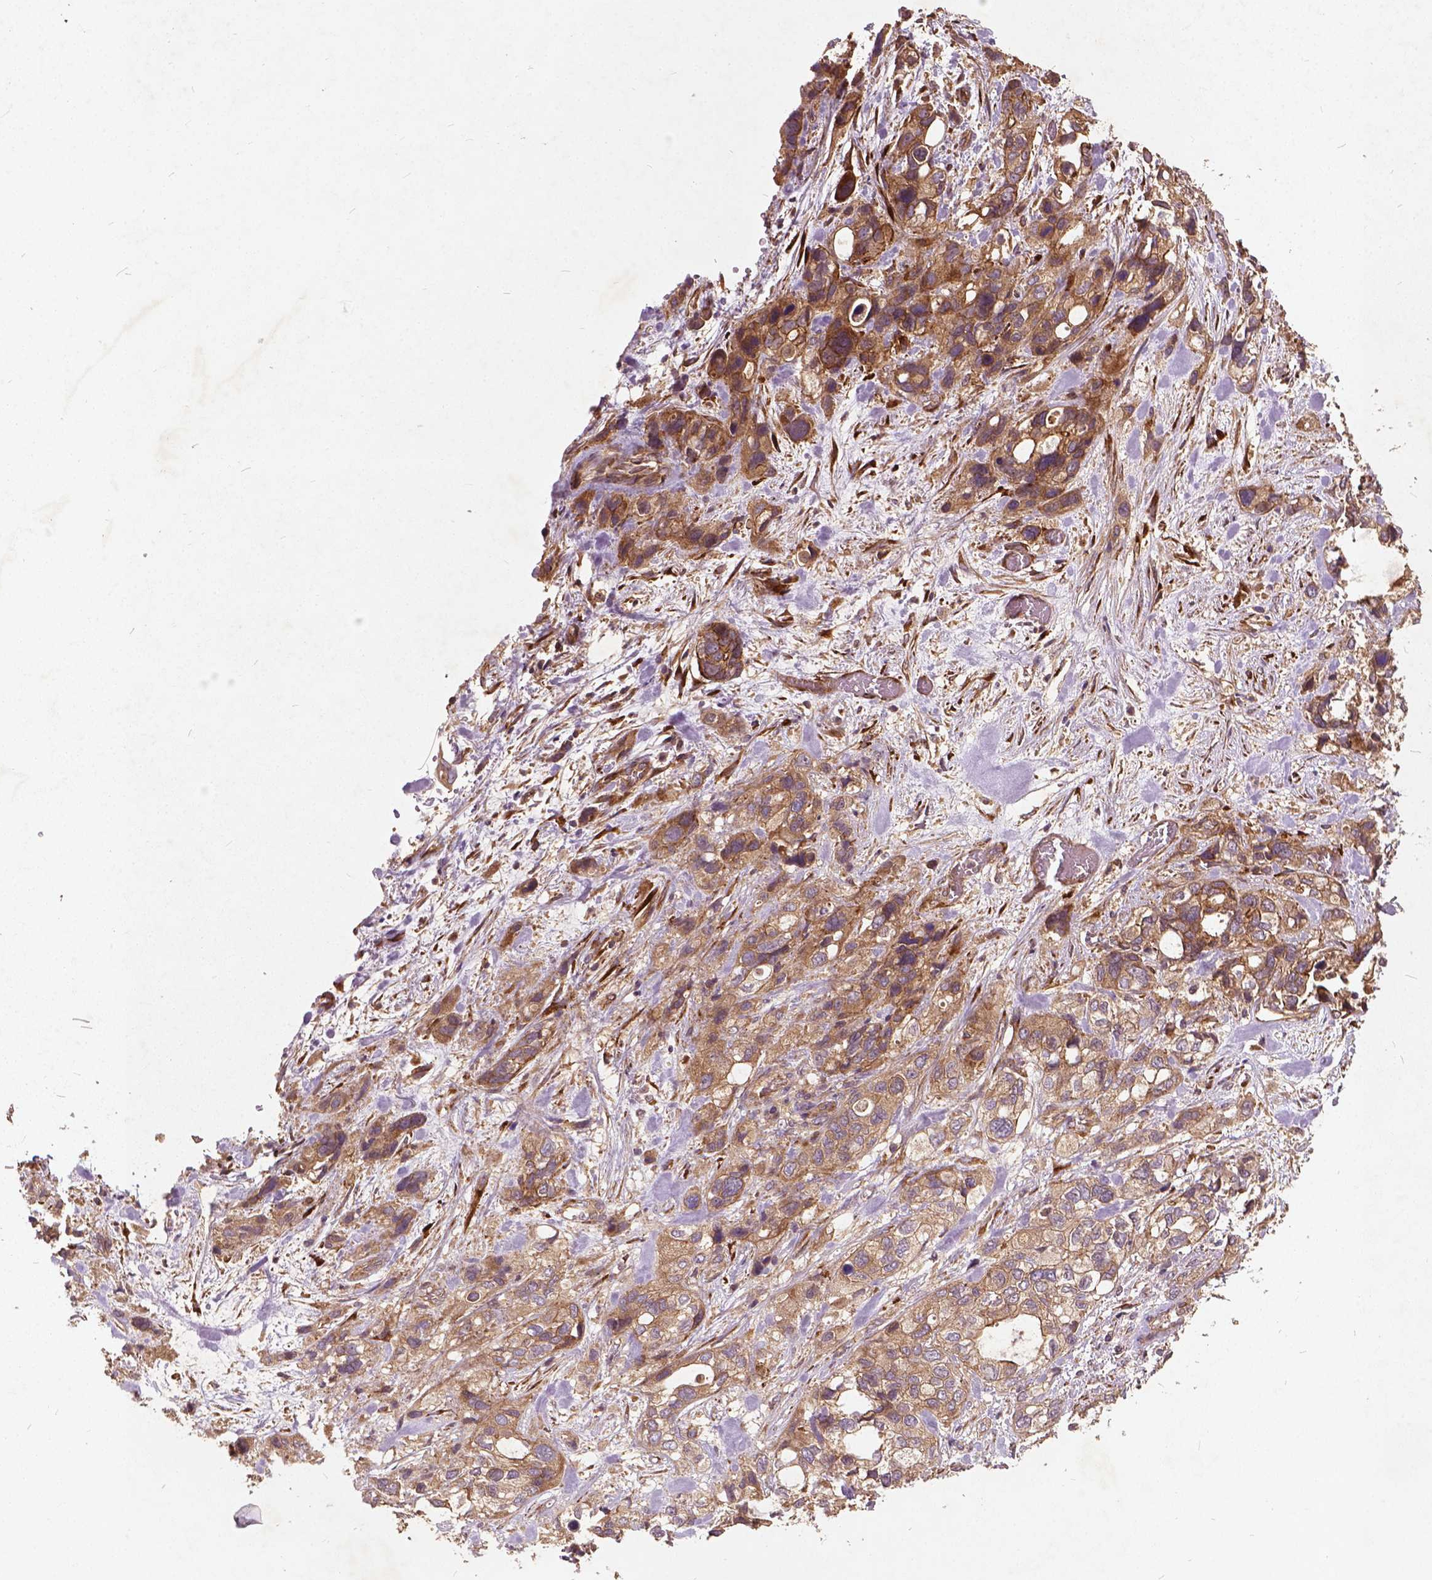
{"staining": {"intensity": "moderate", "quantity": ">75%", "location": "cytoplasmic/membranous"}, "tissue": "stomach cancer", "cell_type": "Tumor cells", "image_type": "cancer", "snomed": [{"axis": "morphology", "description": "Adenocarcinoma, NOS"}, {"axis": "topography", "description": "Stomach, upper"}], "caption": "Human stomach cancer (adenocarcinoma) stained for a protein (brown) demonstrates moderate cytoplasmic/membranous positive positivity in approximately >75% of tumor cells.", "gene": "UBXN2A", "patient": {"sex": "female", "age": 81}}